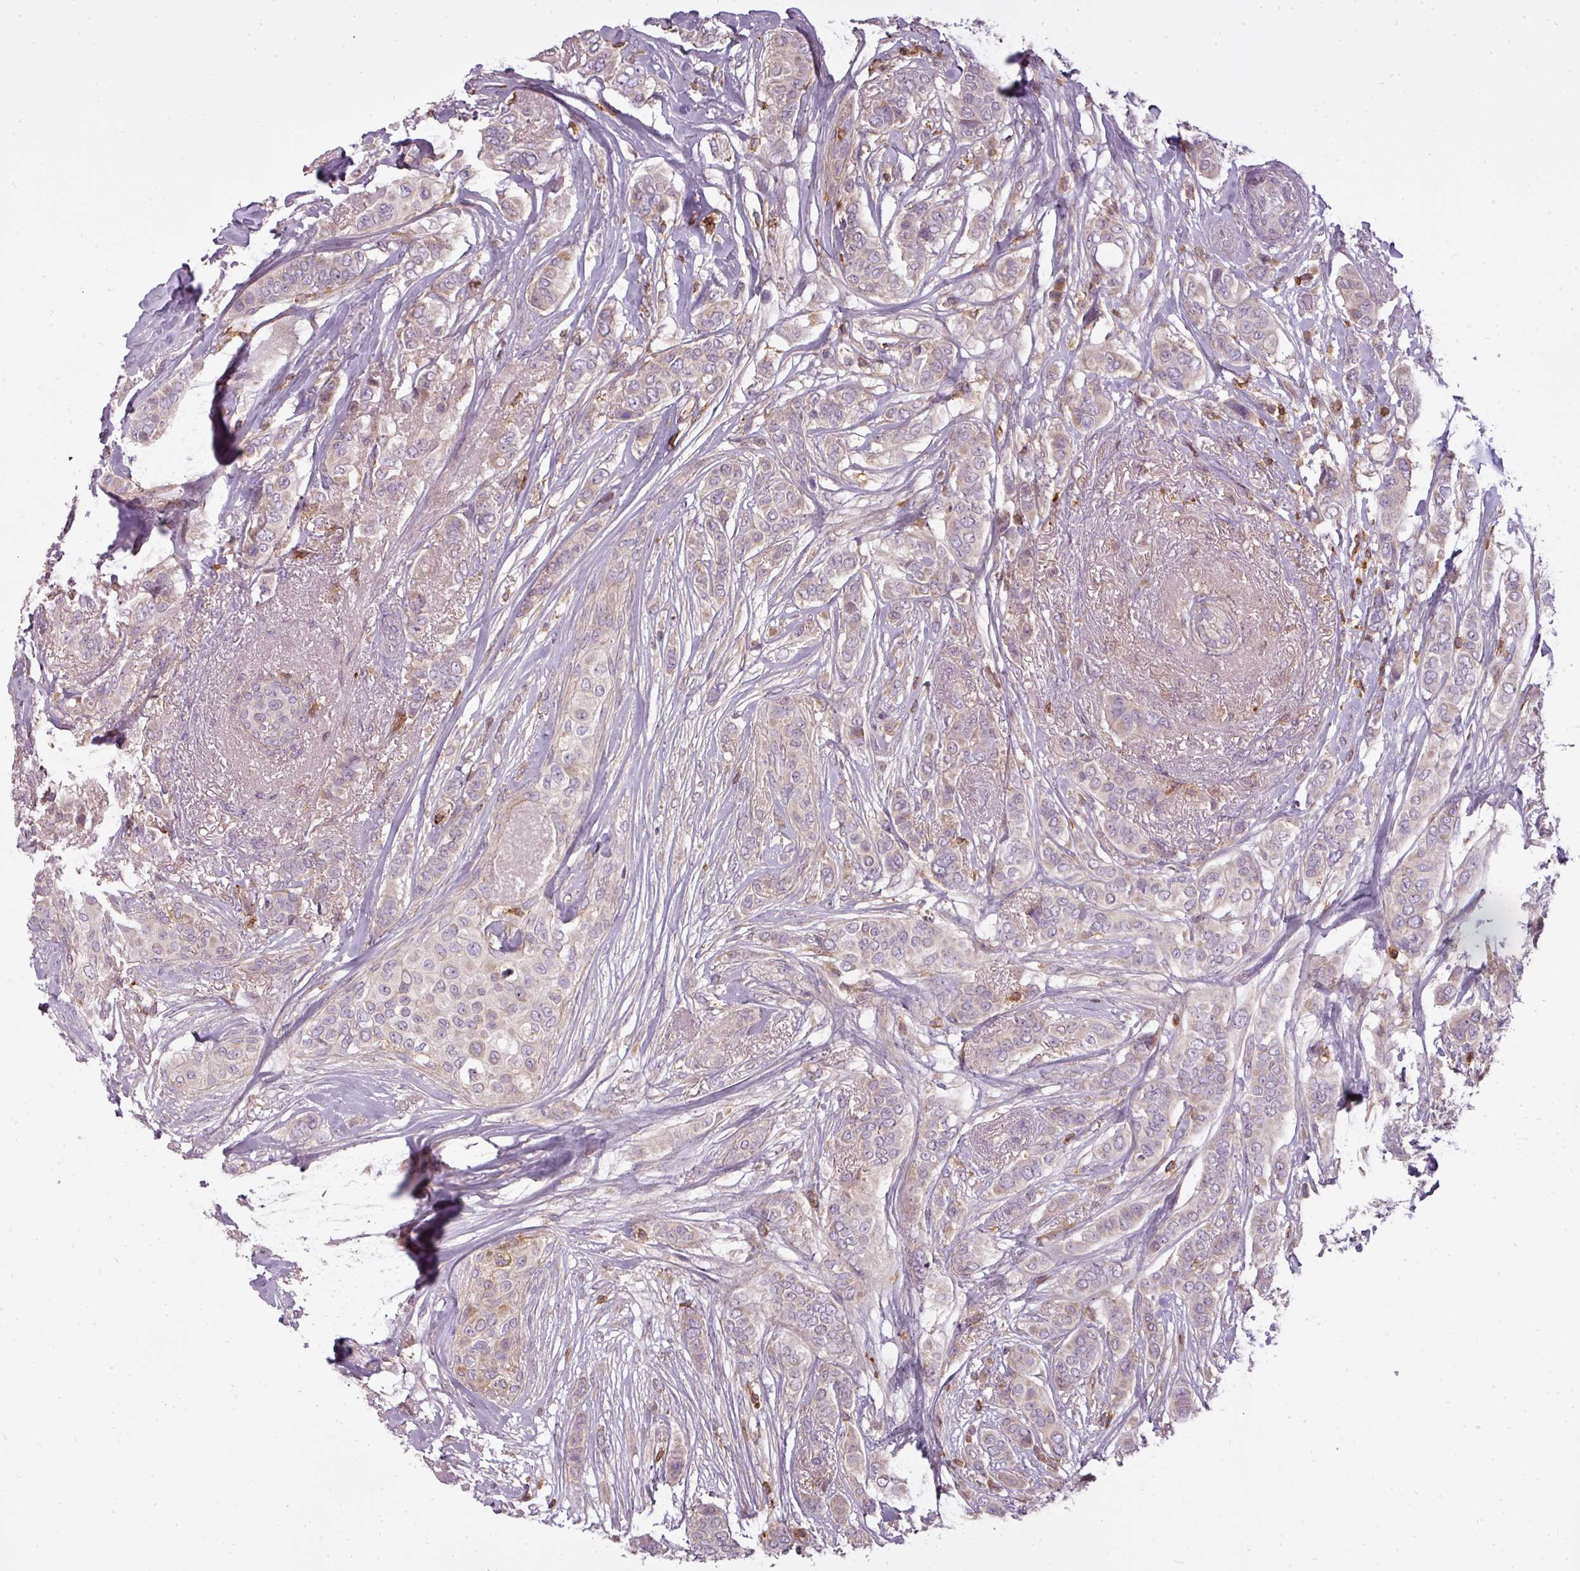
{"staining": {"intensity": "negative", "quantity": "none", "location": "none"}, "tissue": "breast cancer", "cell_type": "Tumor cells", "image_type": "cancer", "snomed": [{"axis": "morphology", "description": "Lobular carcinoma"}, {"axis": "topography", "description": "Breast"}], "caption": "A histopathology image of human lobular carcinoma (breast) is negative for staining in tumor cells.", "gene": "STK4", "patient": {"sex": "female", "age": 51}}